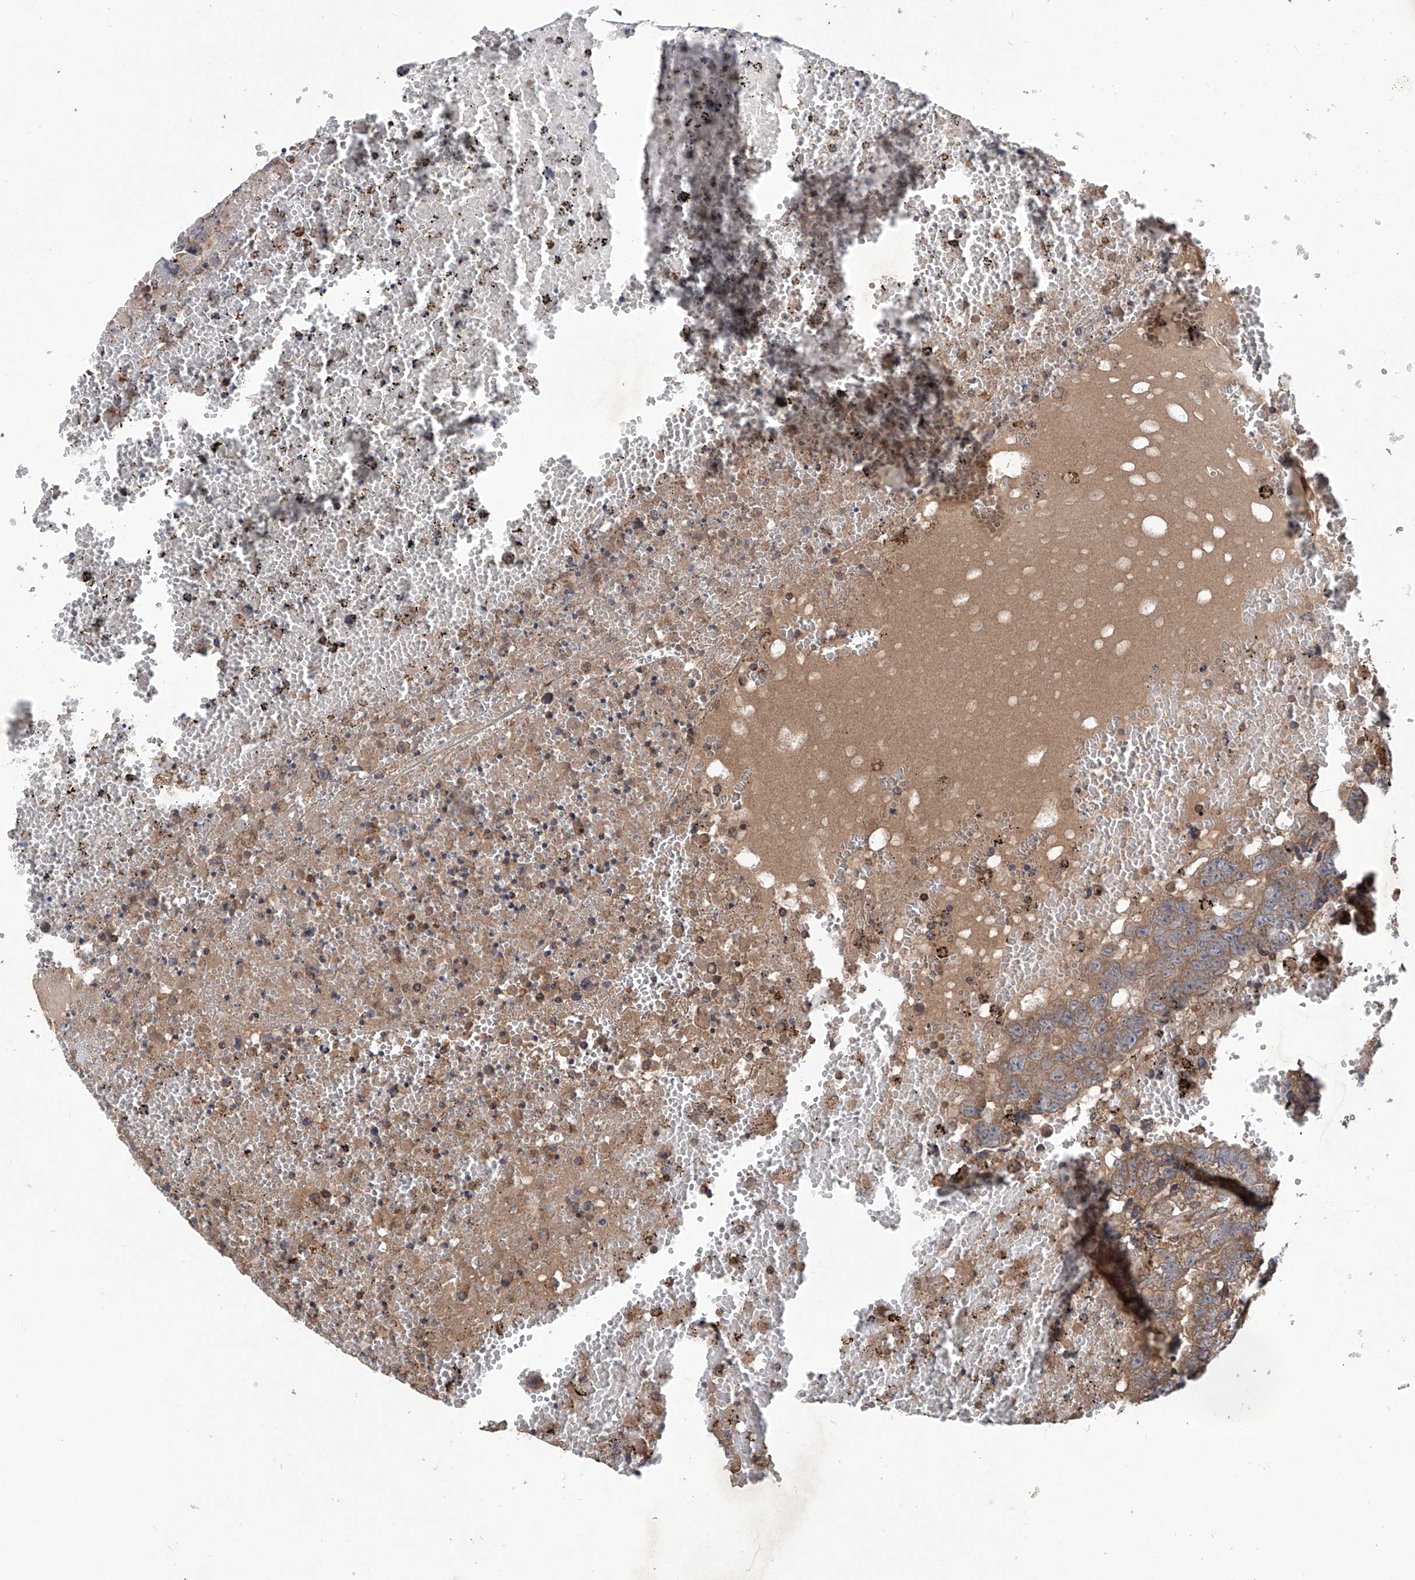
{"staining": {"intensity": "moderate", "quantity": ">75%", "location": "cytoplasmic/membranous"}, "tissue": "testis cancer", "cell_type": "Tumor cells", "image_type": "cancer", "snomed": [{"axis": "morphology", "description": "Carcinoma, Embryonal, NOS"}, {"axis": "topography", "description": "Testis"}], "caption": "There is medium levels of moderate cytoplasmic/membranous positivity in tumor cells of testis embryonal carcinoma, as demonstrated by immunohistochemical staining (brown color).", "gene": "ASCC3", "patient": {"sex": "male", "age": 25}}